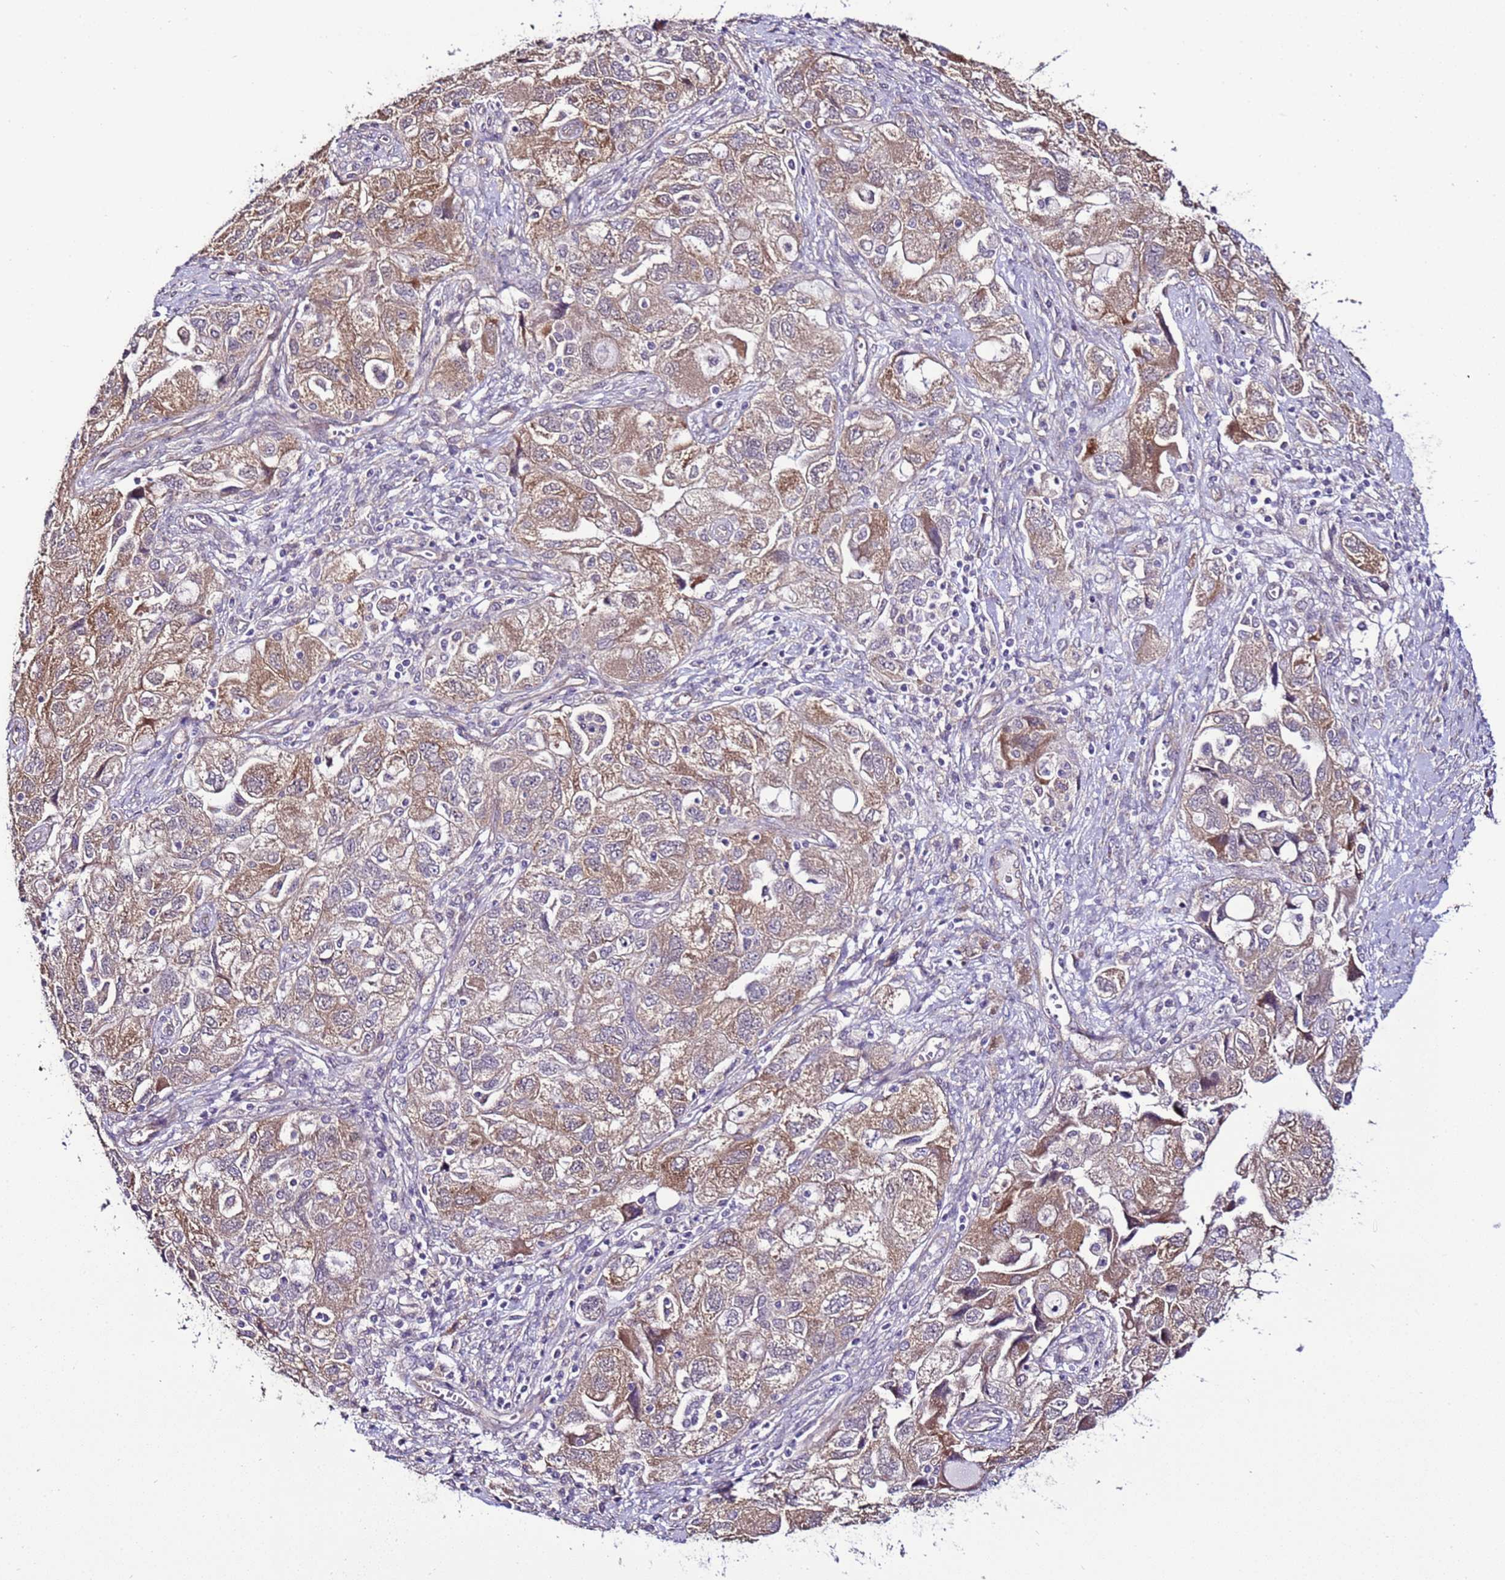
{"staining": {"intensity": "moderate", "quantity": ">75%", "location": "cytoplasmic/membranous"}, "tissue": "ovarian cancer", "cell_type": "Tumor cells", "image_type": "cancer", "snomed": [{"axis": "morphology", "description": "Carcinoma, NOS"}, {"axis": "morphology", "description": "Cystadenocarcinoma, serous, NOS"}, {"axis": "topography", "description": "Ovary"}], "caption": "Ovarian cancer stained for a protein shows moderate cytoplasmic/membranous positivity in tumor cells.", "gene": "SCARA3", "patient": {"sex": "female", "age": 69}}